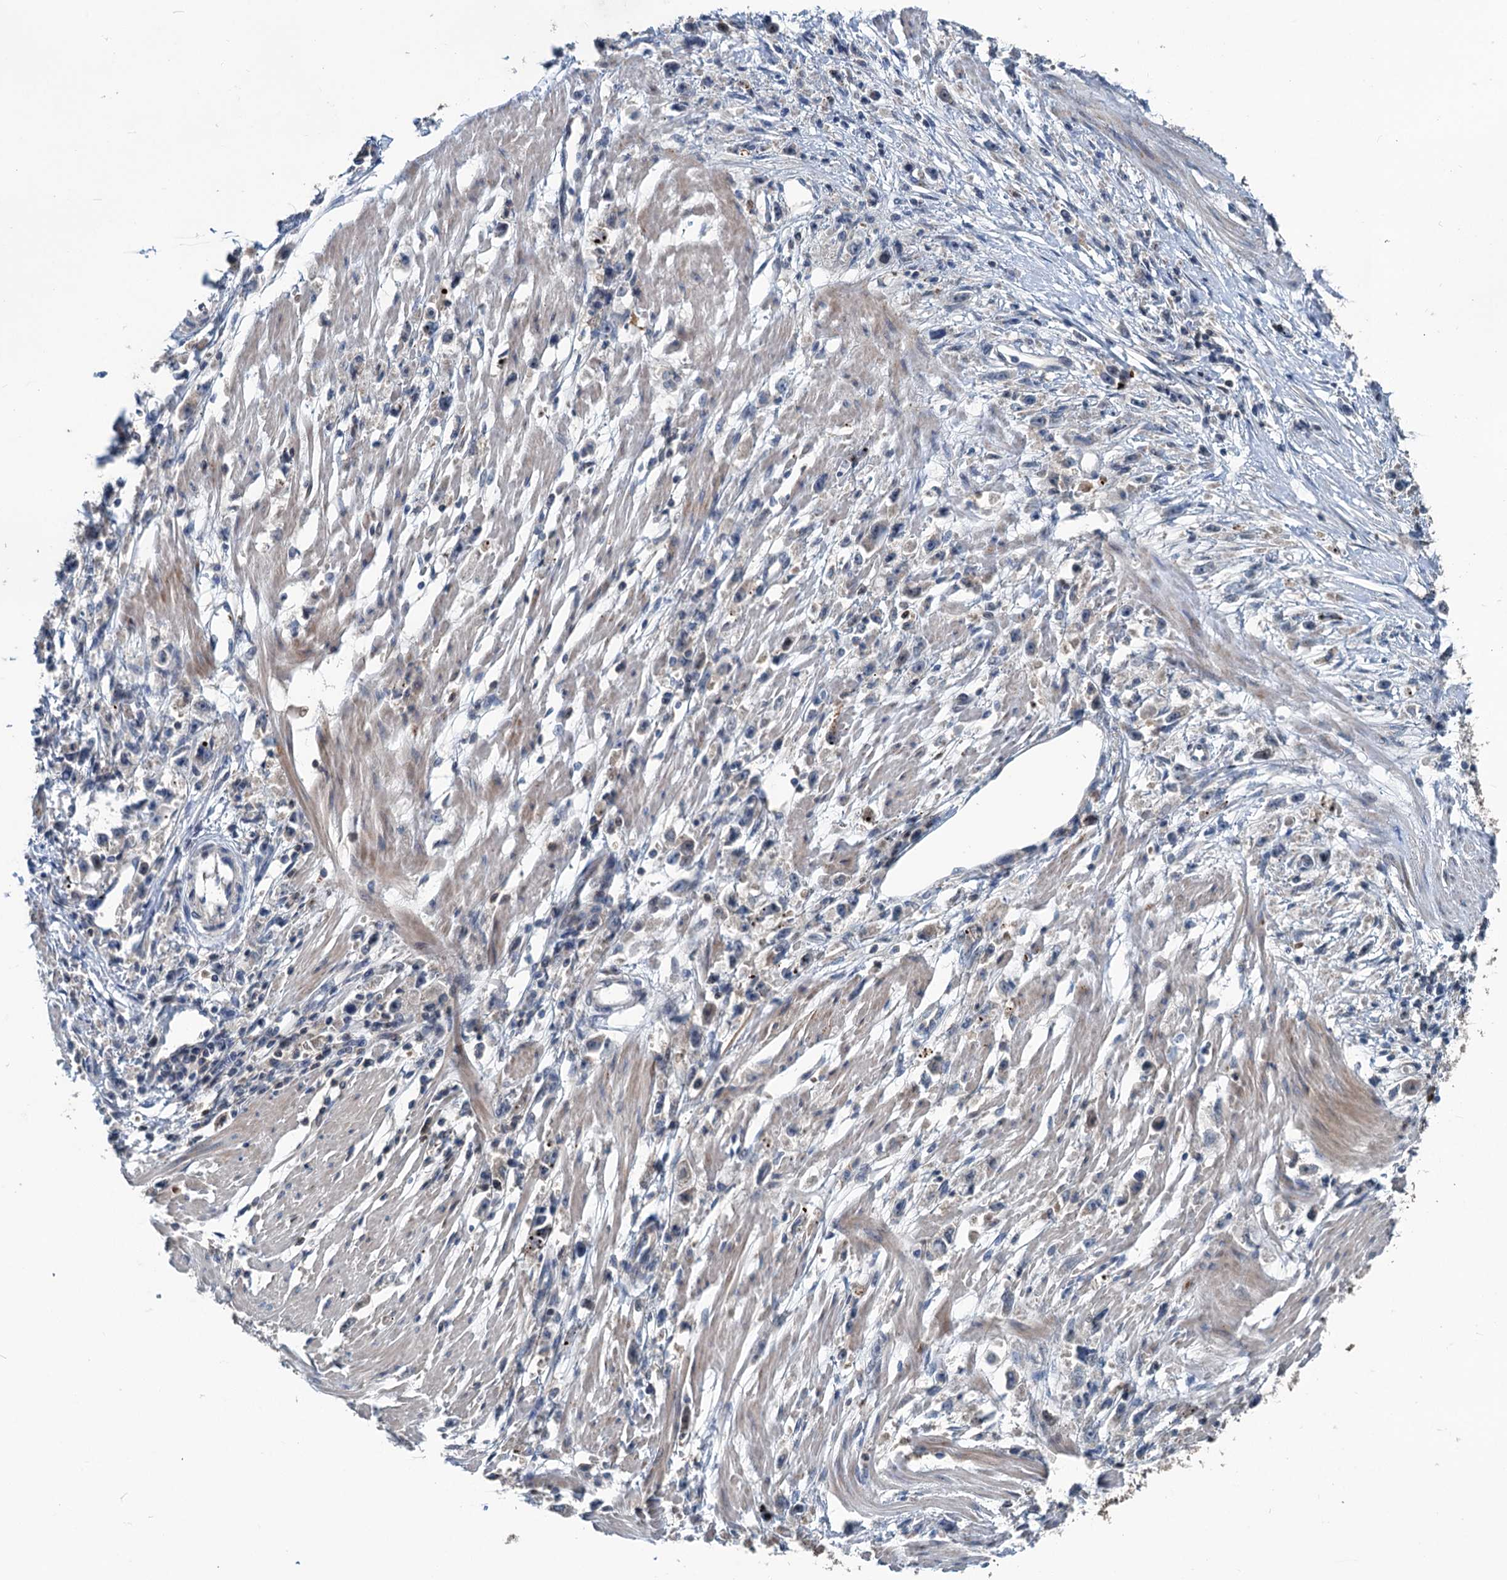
{"staining": {"intensity": "negative", "quantity": "none", "location": "none"}, "tissue": "stomach cancer", "cell_type": "Tumor cells", "image_type": "cancer", "snomed": [{"axis": "morphology", "description": "Adenocarcinoma, NOS"}, {"axis": "topography", "description": "Stomach"}], "caption": "Immunohistochemistry of human stomach adenocarcinoma demonstrates no expression in tumor cells. (Stains: DAB immunohistochemistry (IHC) with hematoxylin counter stain, Microscopy: brightfield microscopy at high magnification).", "gene": "TEDC1", "patient": {"sex": "female", "age": 59}}